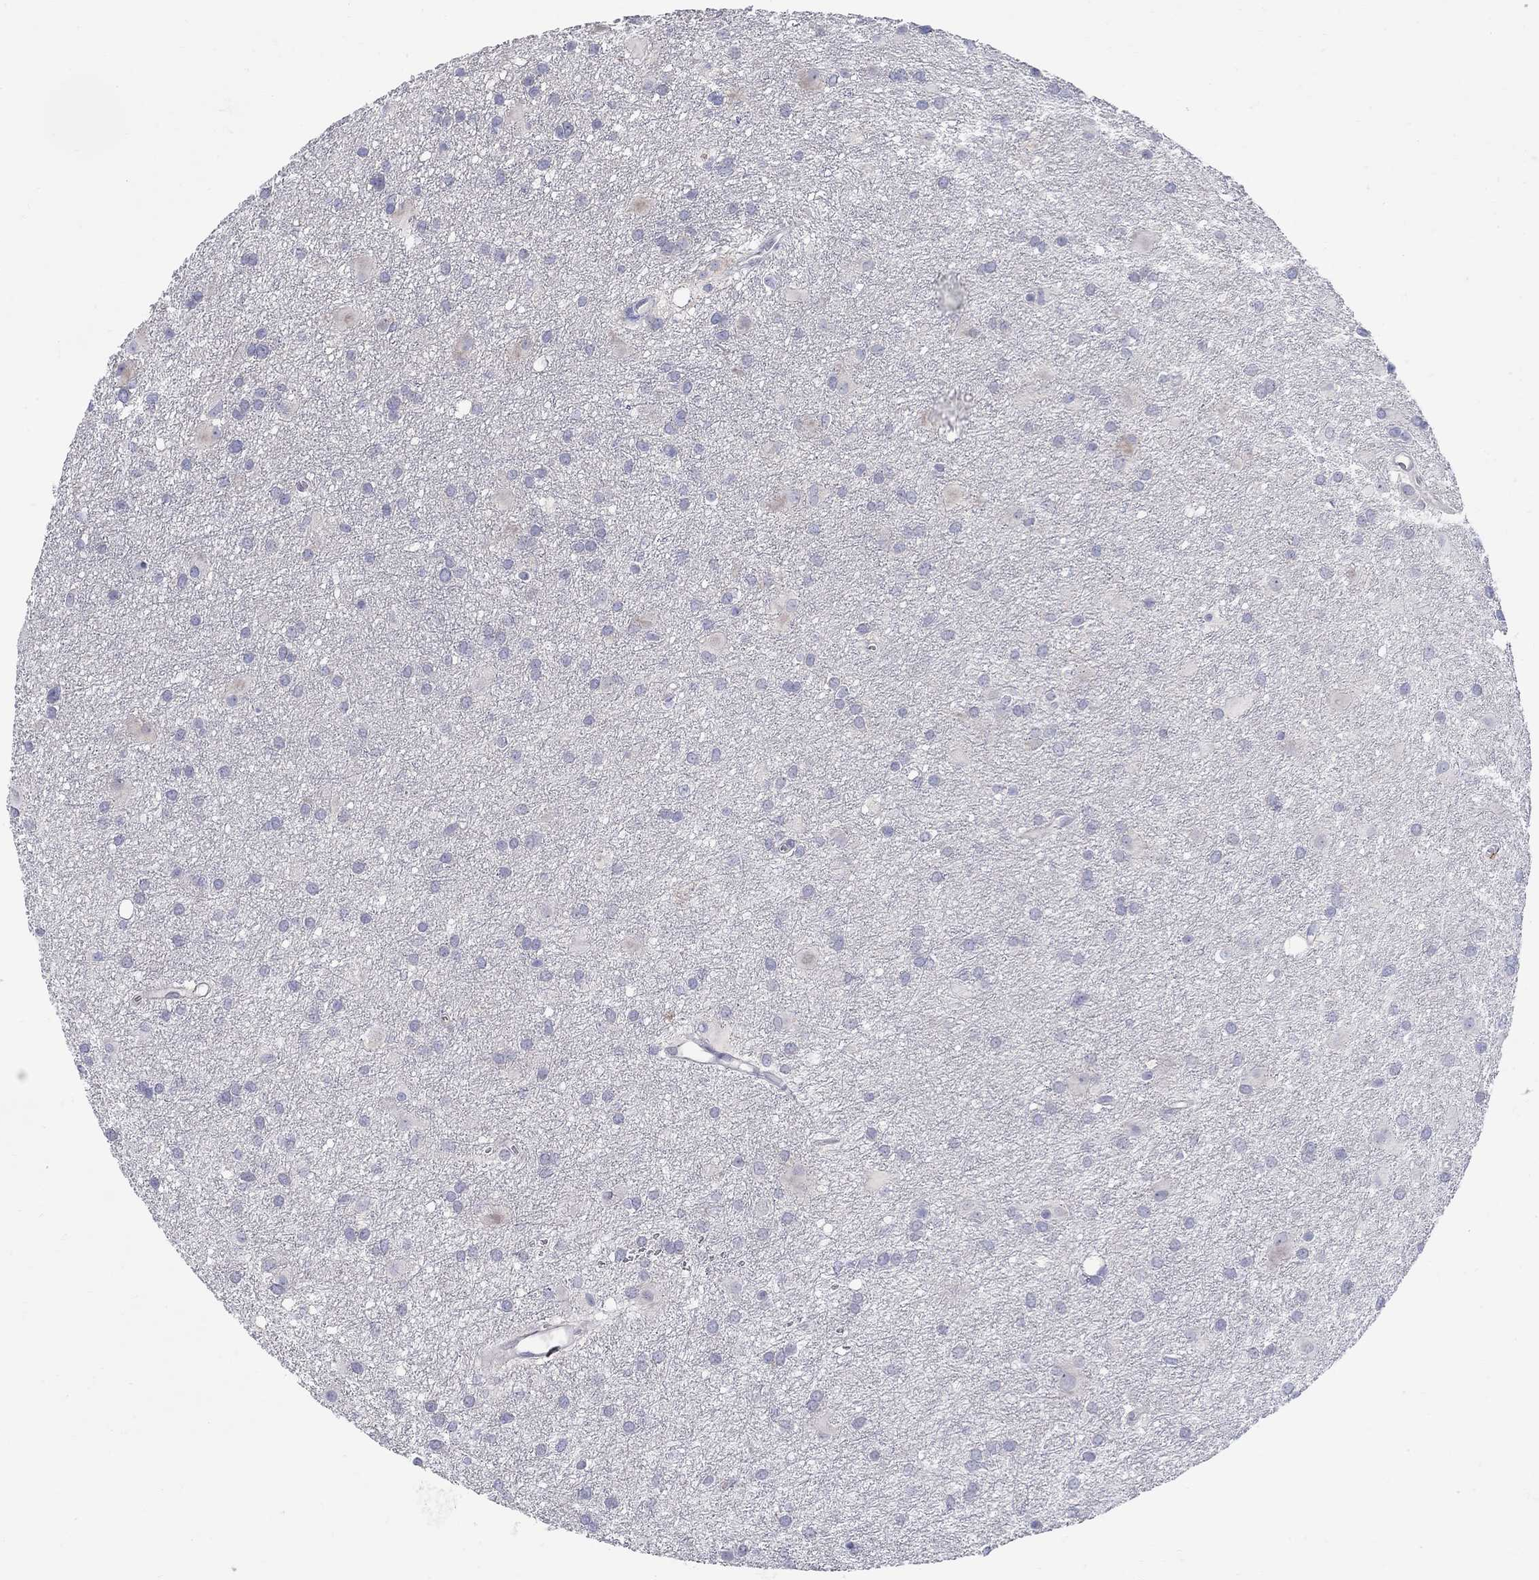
{"staining": {"intensity": "negative", "quantity": "none", "location": "none"}, "tissue": "glioma", "cell_type": "Tumor cells", "image_type": "cancer", "snomed": [{"axis": "morphology", "description": "Glioma, malignant, Low grade"}, {"axis": "topography", "description": "Brain"}], "caption": "Image shows no significant protein positivity in tumor cells of glioma. Nuclei are stained in blue.", "gene": "ABCA4", "patient": {"sex": "male", "age": 58}}